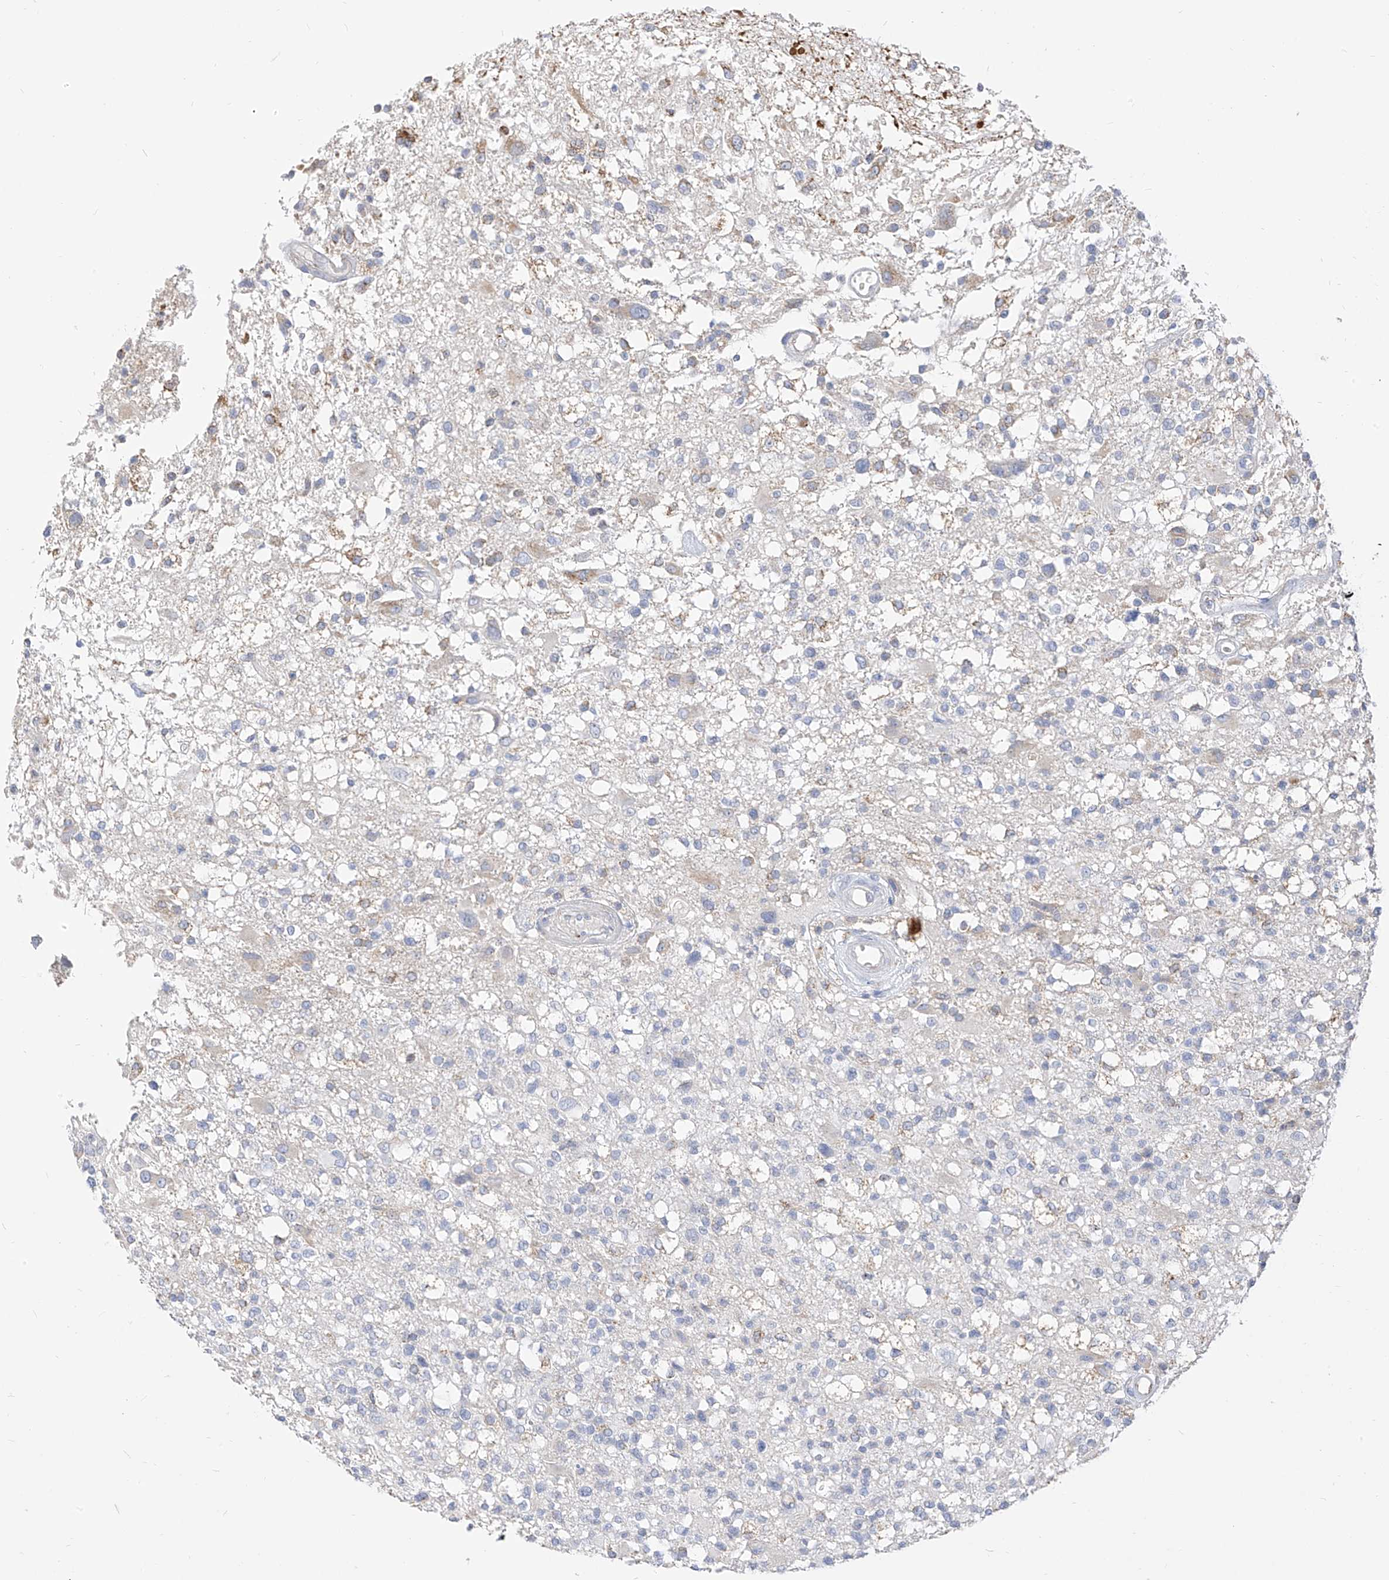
{"staining": {"intensity": "negative", "quantity": "none", "location": "none"}, "tissue": "glioma", "cell_type": "Tumor cells", "image_type": "cancer", "snomed": [{"axis": "morphology", "description": "Glioma, malignant, High grade"}, {"axis": "morphology", "description": "Glioblastoma, NOS"}, {"axis": "topography", "description": "Brain"}], "caption": "The micrograph shows no staining of tumor cells in glioma.", "gene": "RASA2", "patient": {"sex": "male", "age": 60}}